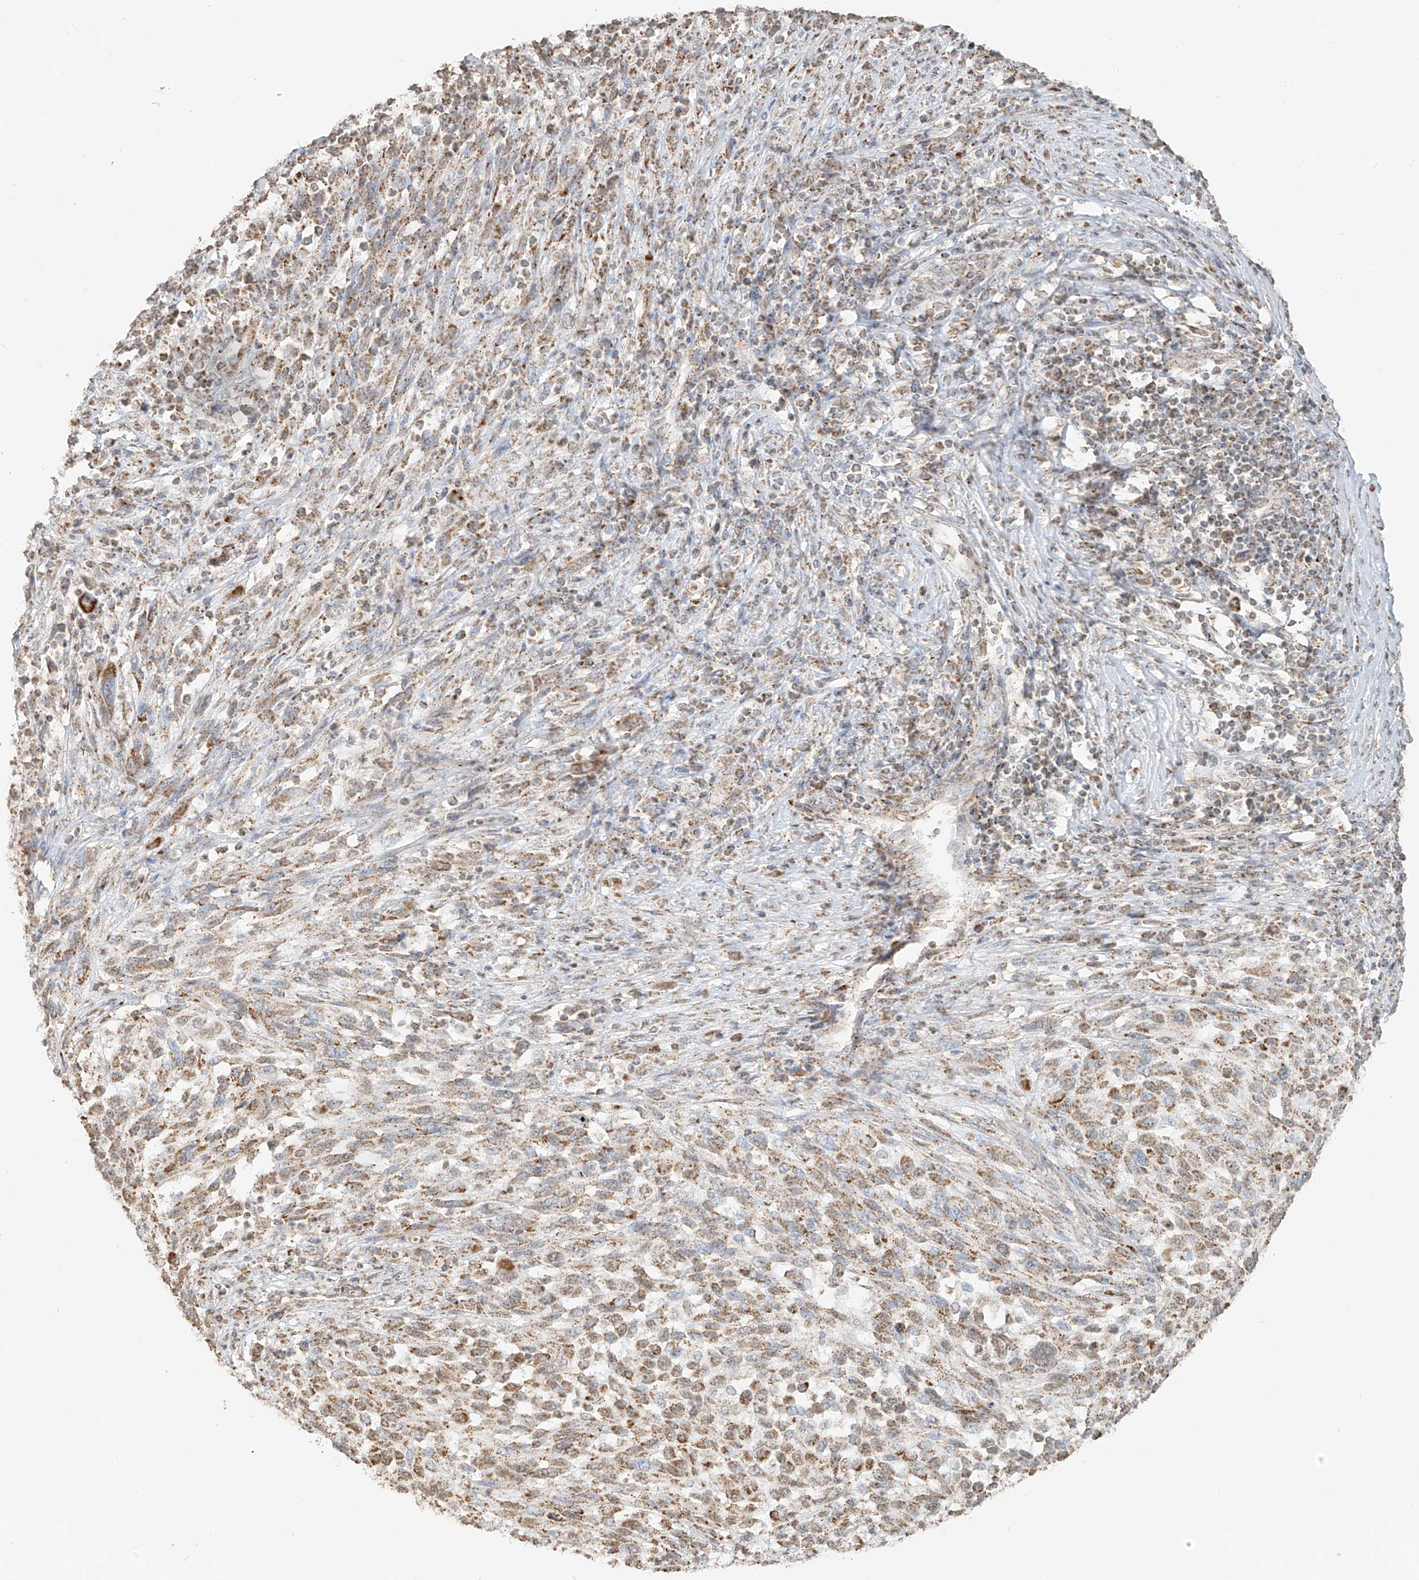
{"staining": {"intensity": "moderate", "quantity": ">75%", "location": "cytoplasmic/membranous"}, "tissue": "melanoma", "cell_type": "Tumor cells", "image_type": "cancer", "snomed": [{"axis": "morphology", "description": "Malignant melanoma, Metastatic site"}, {"axis": "topography", "description": "Lymph node"}], "caption": "Immunohistochemistry (IHC) (DAB (3,3'-diaminobenzidine)) staining of human malignant melanoma (metastatic site) exhibits moderate cytoplasmic/membranous protein positivity in about >75% of tumor cells.", "gene": "MIPEP", "patient": {"sex": "male", "age": 61}}